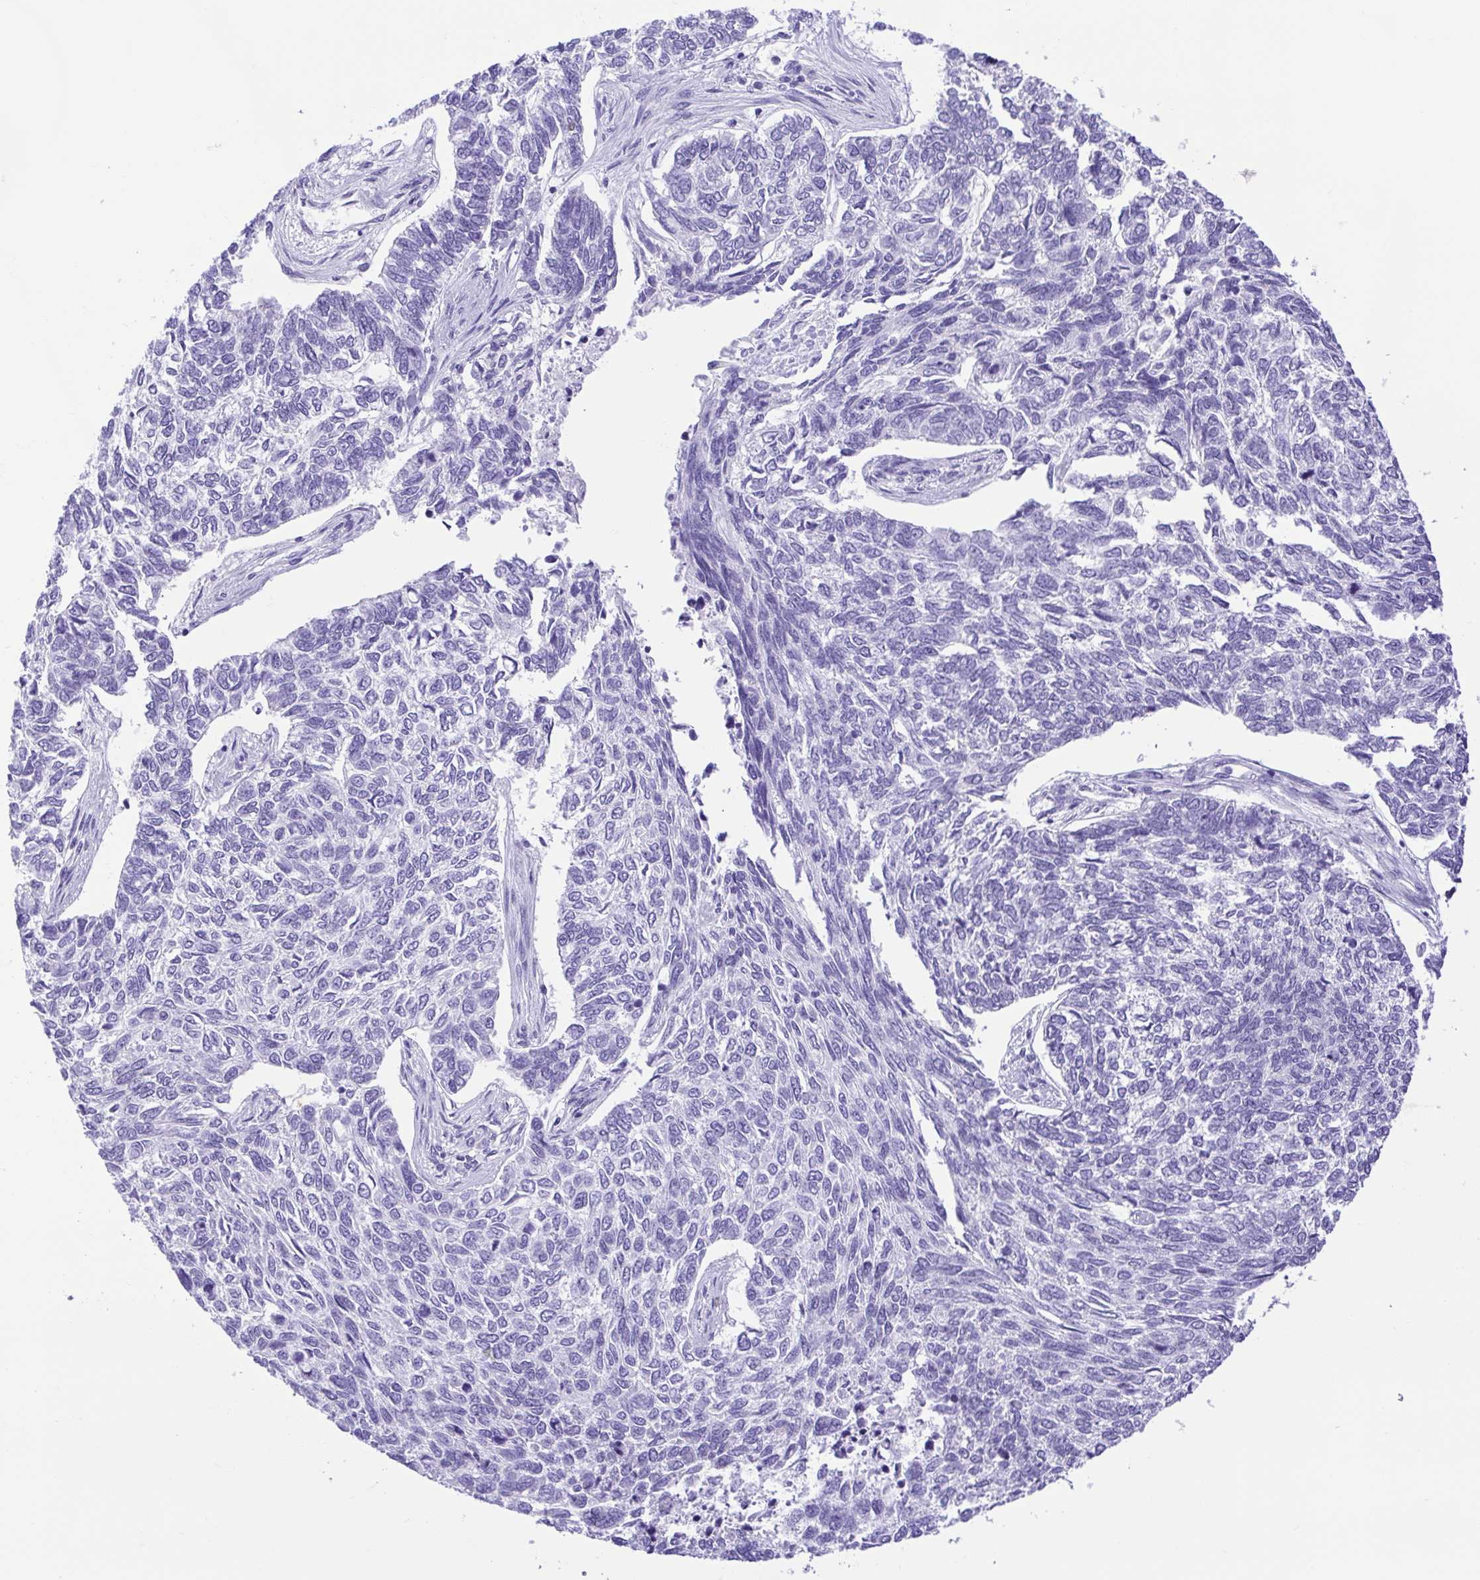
{"staining": {"intensity": "negative", "quantity": "none", "location": "none"}, "tissue": "skin cancer", "cell_type": "Tumor cells", "image_type": "cancer", "snomed": [{"axis": "morphology", "description": "Basal cell carcinoma"}, {"axis": "topography", "description": "Skin"}], "caption": "Immunohistochemical staining of skin cancer (basal cell carcinoma) displays no significant positivity in tumor cells.", "gene": "CDSN", "patient": {"sex": "female", "age": 65}}